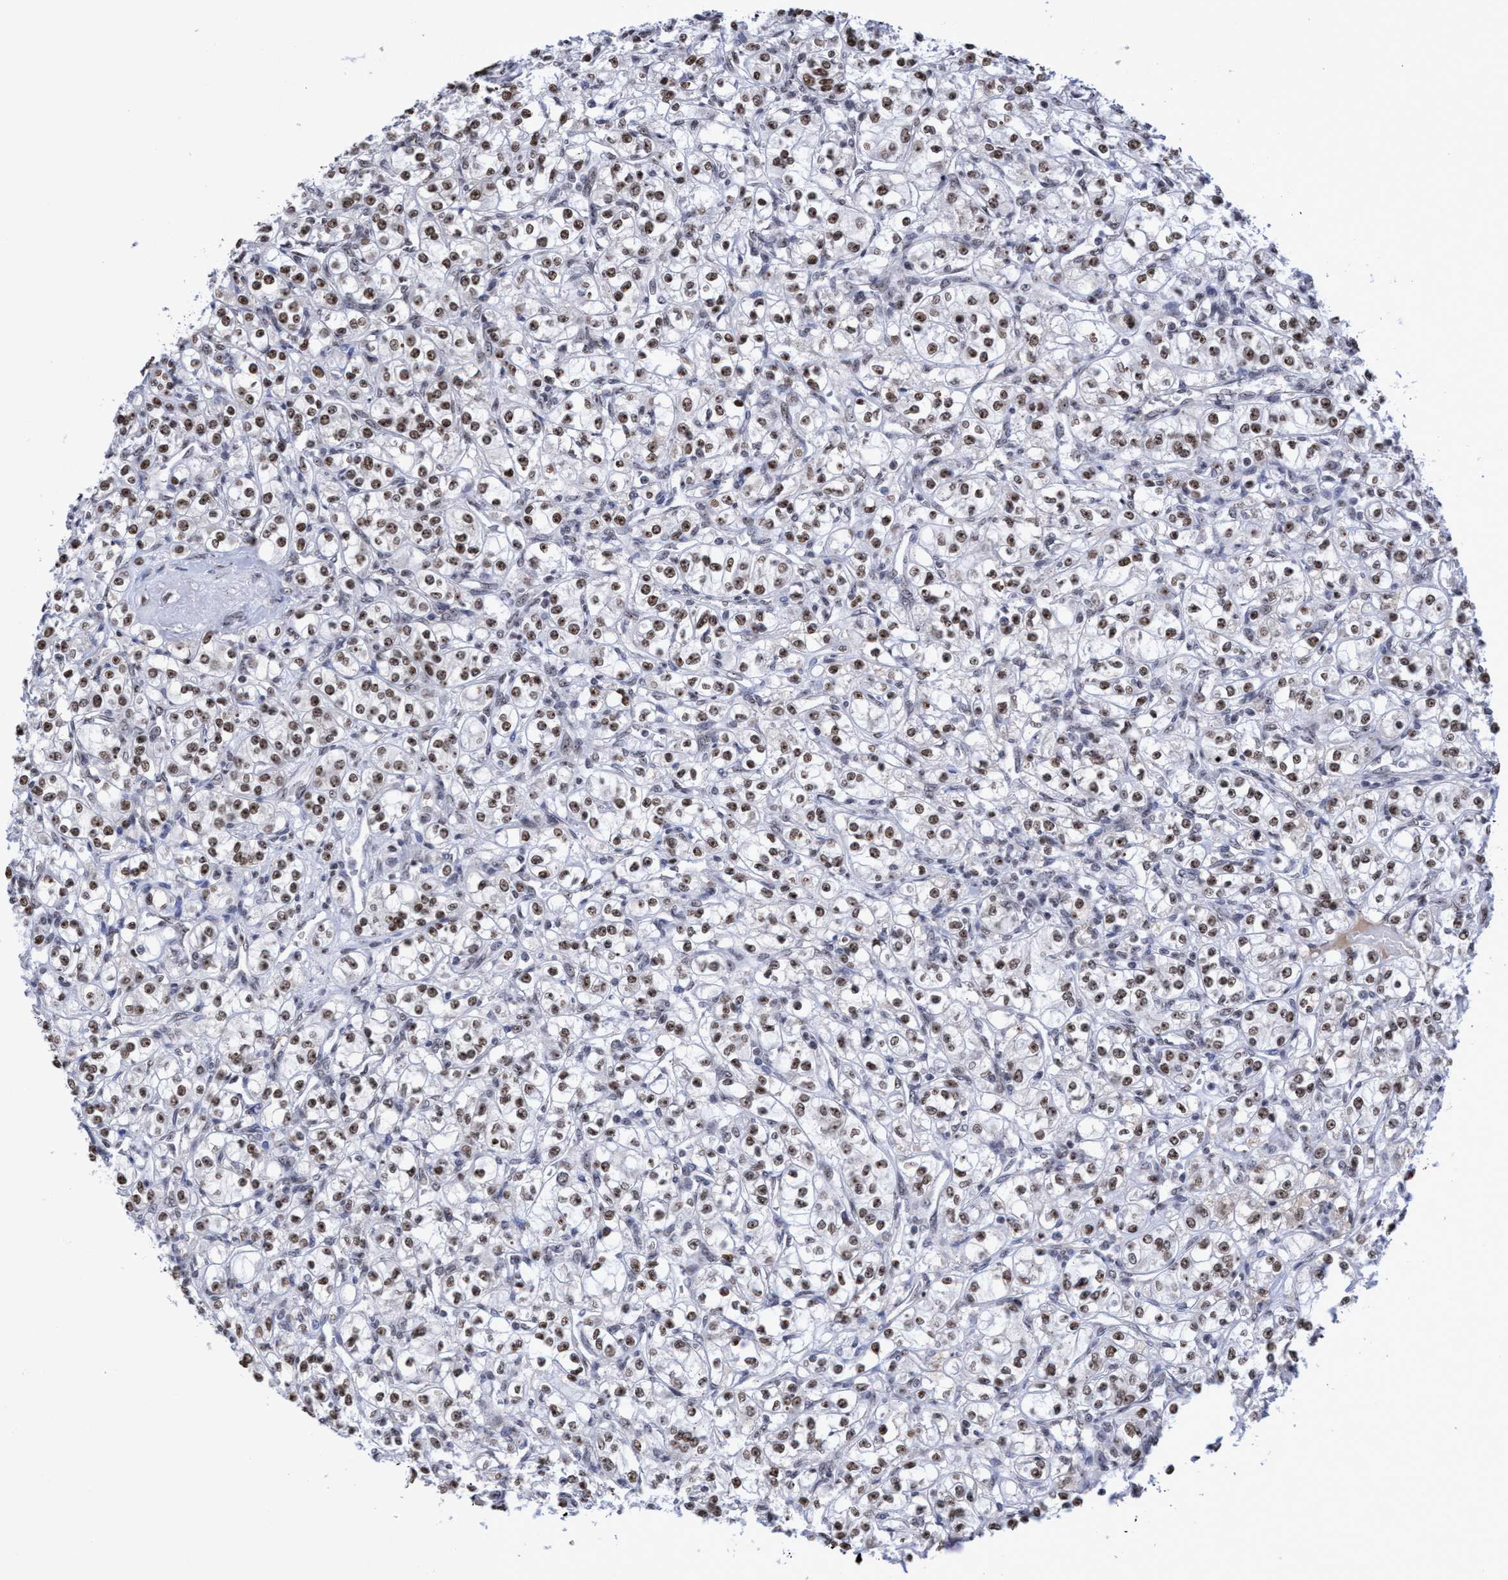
{"staining": {"intensity": "moderate", "quantity": ">75%", "location": "nuclear"}, "tissue": "renal cancer", "cell_type": "Tumor cells", "image_type": "cancer", "snomed": [{"axis": "morphology", "description": "Adenocarcinoma, NOS"}, {"axis": "topography", "description": "Kidney"}], "caption": "Human adenocarcinoma (renal) stained with a protein marker reveals moderate staining in tumor cells.", "gene": "EFCAB10", "patient": {"sex": "male", "age": 77}}